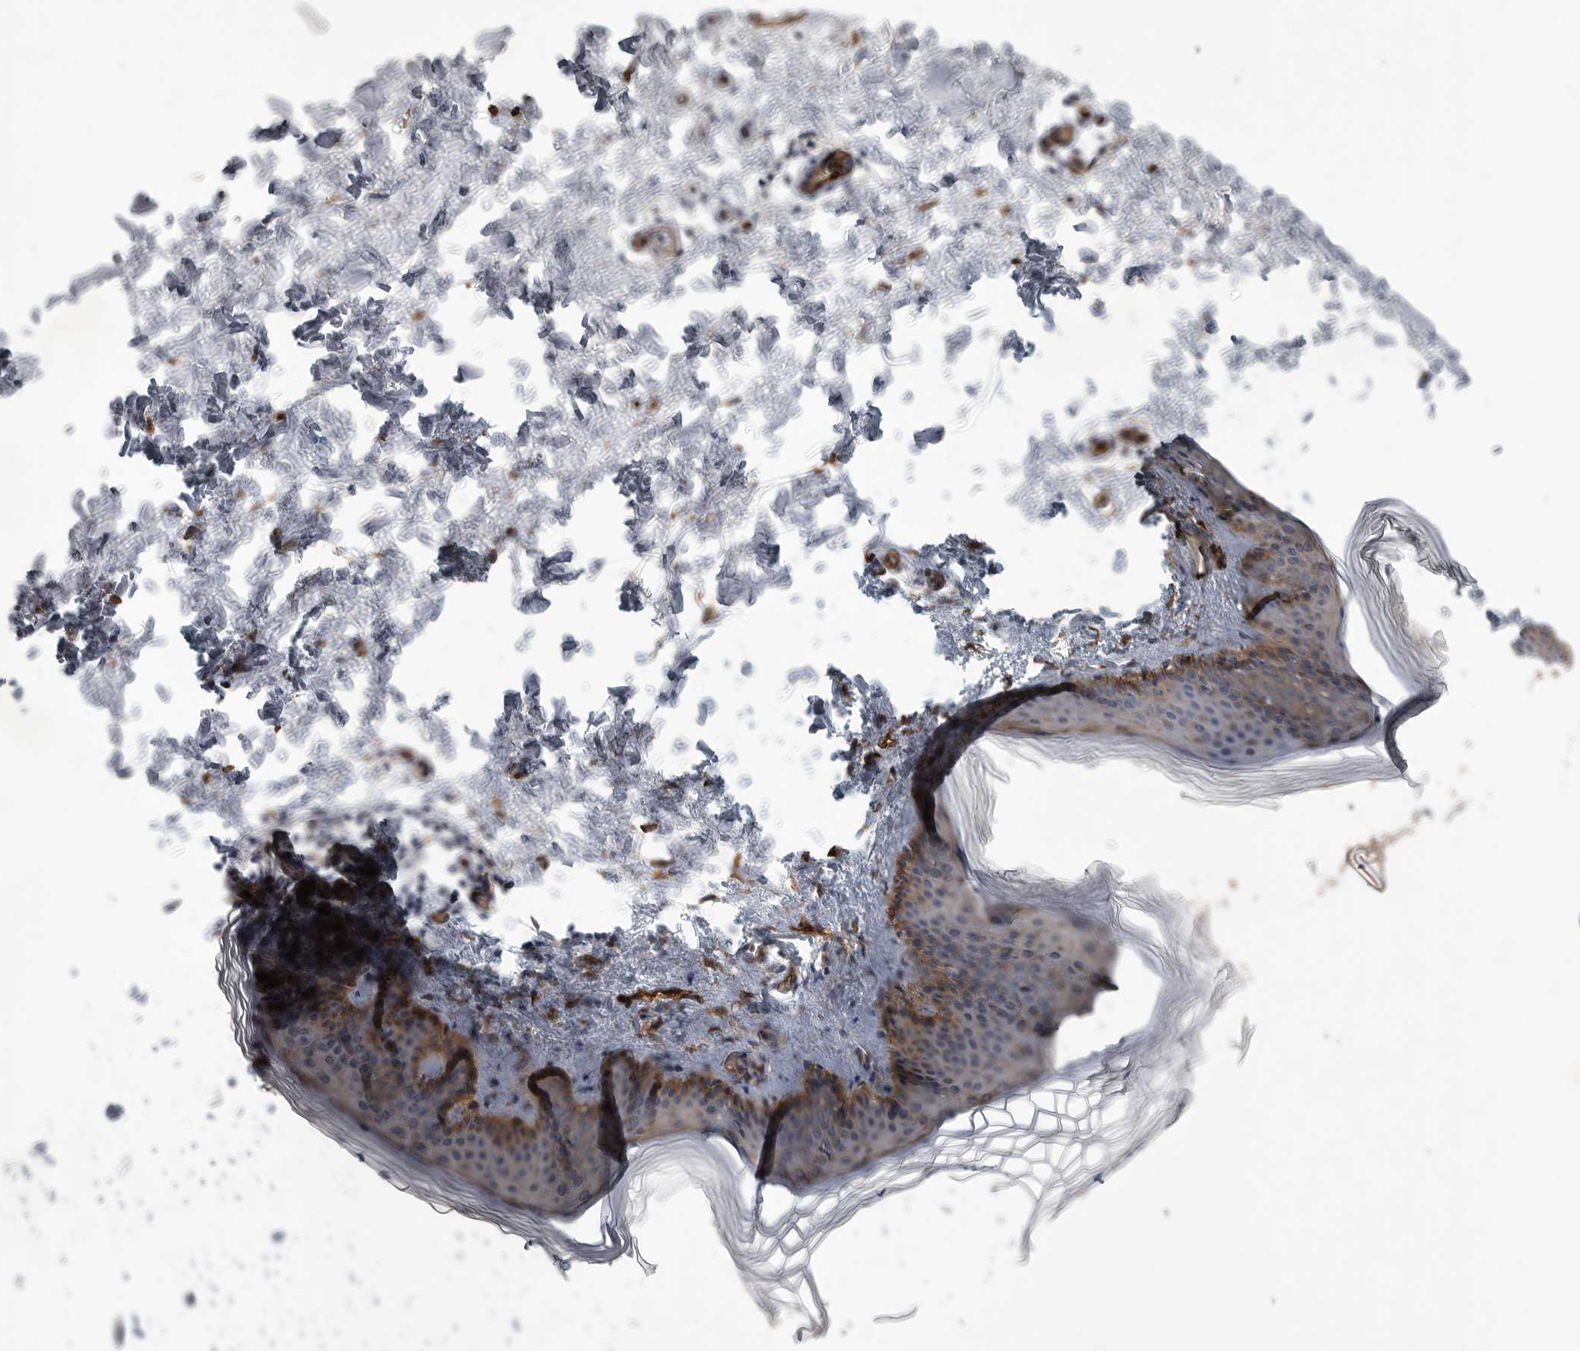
{"staining": {"intensity": "moderate", "quantity": ">75%", "location": "cytoplasmic/membranous"}, "tissue": "skin", "cell_type": "Fibroblasts", "image_type": "normal", "snomed": [{"axis": "morphology", "description": "Normal tissue, NOS"}, {"axis": "topography", "description": "Skin"}], "caption": "This image demonstrates normal skin stained with immunohistochemistry to label a protein in brown. The cytoplasmic/membranous of fibroblasts show moderate positivity for the protein. Nuclei are counter-stained blue.", "gene": "MINPP1", "patient": {"sex": "female", "age": 27}}